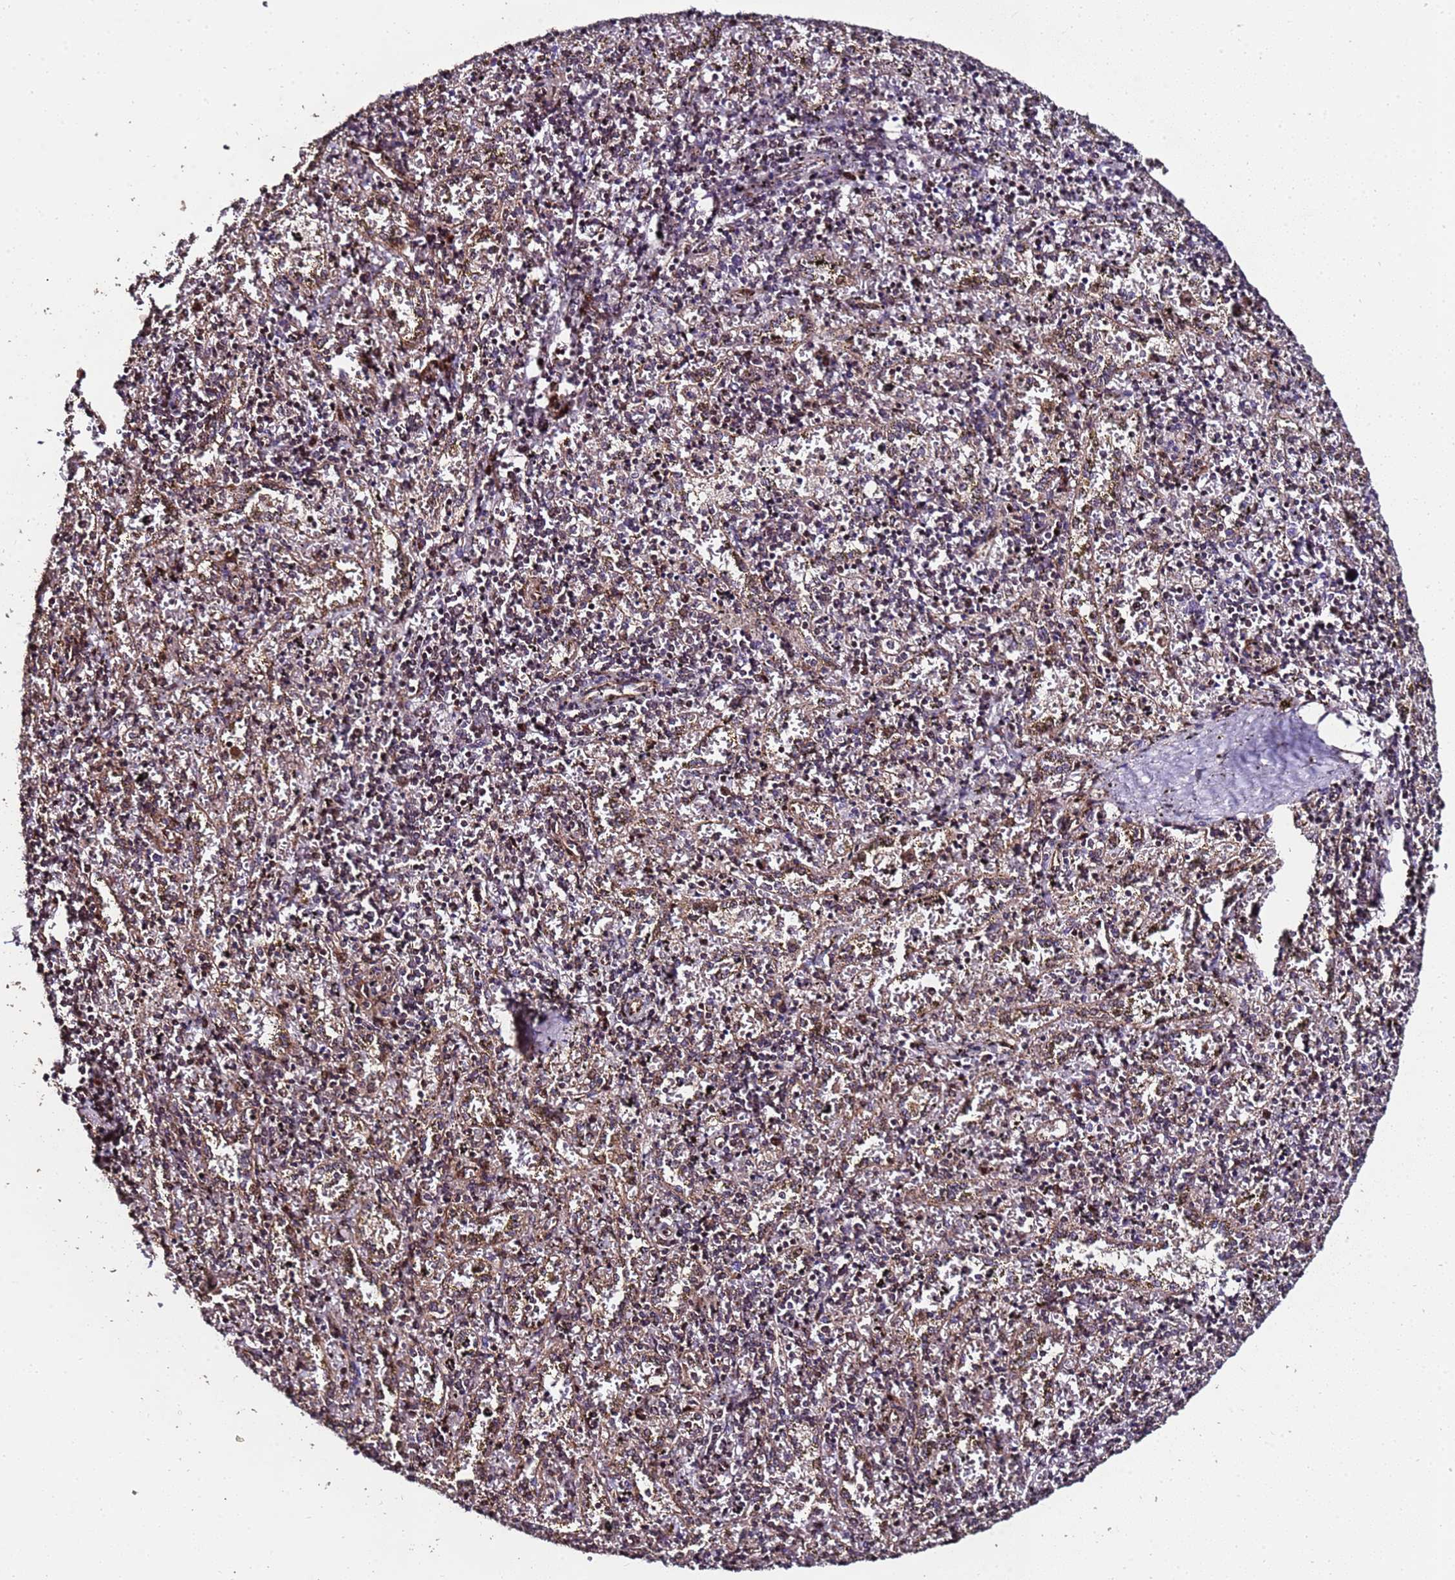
{"staining": {"intensity": "weak", "quantity": "<25%", "location": "cytoplasmic/membranous"}, "tissue": "spleen", "cell_type": "Cells in red pulp", "image_type": "normal", "snomed": [{"axis": "morphology", "description": "Normal tissue, NOS"}, {"axis": "topography", "description": "Spleen"}], "caption": "Immunohistochemistry (IHC) image of unremarkable spleen: human spleen stained with DAB reveals no significant protein positivity in cells in red pulp.", "gene": "PRODH", "patient": {"sex": "male", "age": 11}}